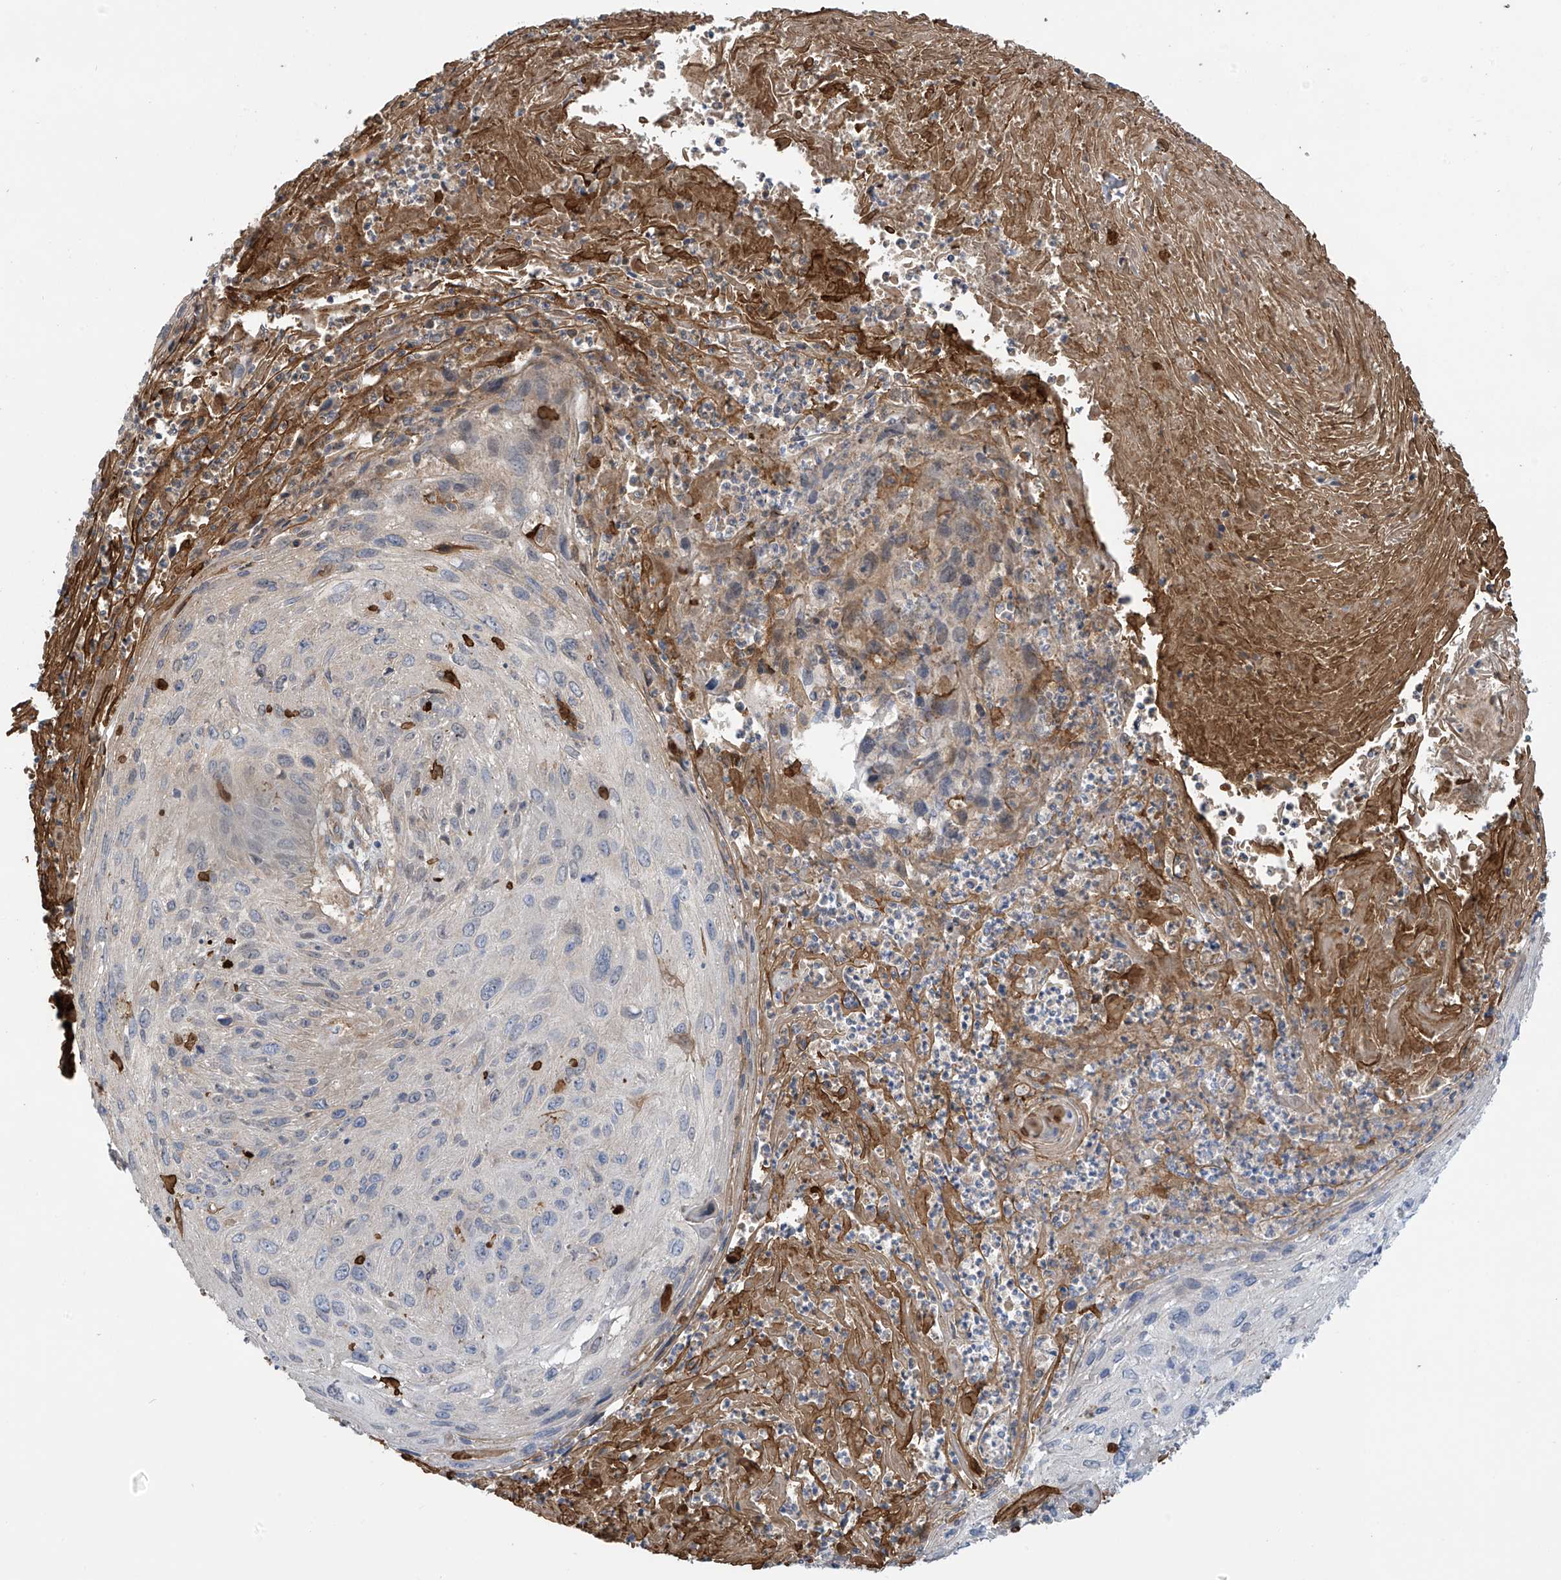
{"staining": {"intensity": "negative", "quantity": "none", "location": "none"}, "tissue": "cervical cancer", "cell_type": "Tumor cells", "image_type": "cancer", "snomed": [{"axis": "morphology", "description": "Squamous cell carcinoma, NOS"}, {"axis": "topography", "description": "Cervix"}], "caption": "Human cervical cancer (squamous cell carcinoma) stained for a protein using IHC shows no positivity in tumor cells.", "gene": "PHACTR4", "patient": {"sex": "female", "age": 51}}